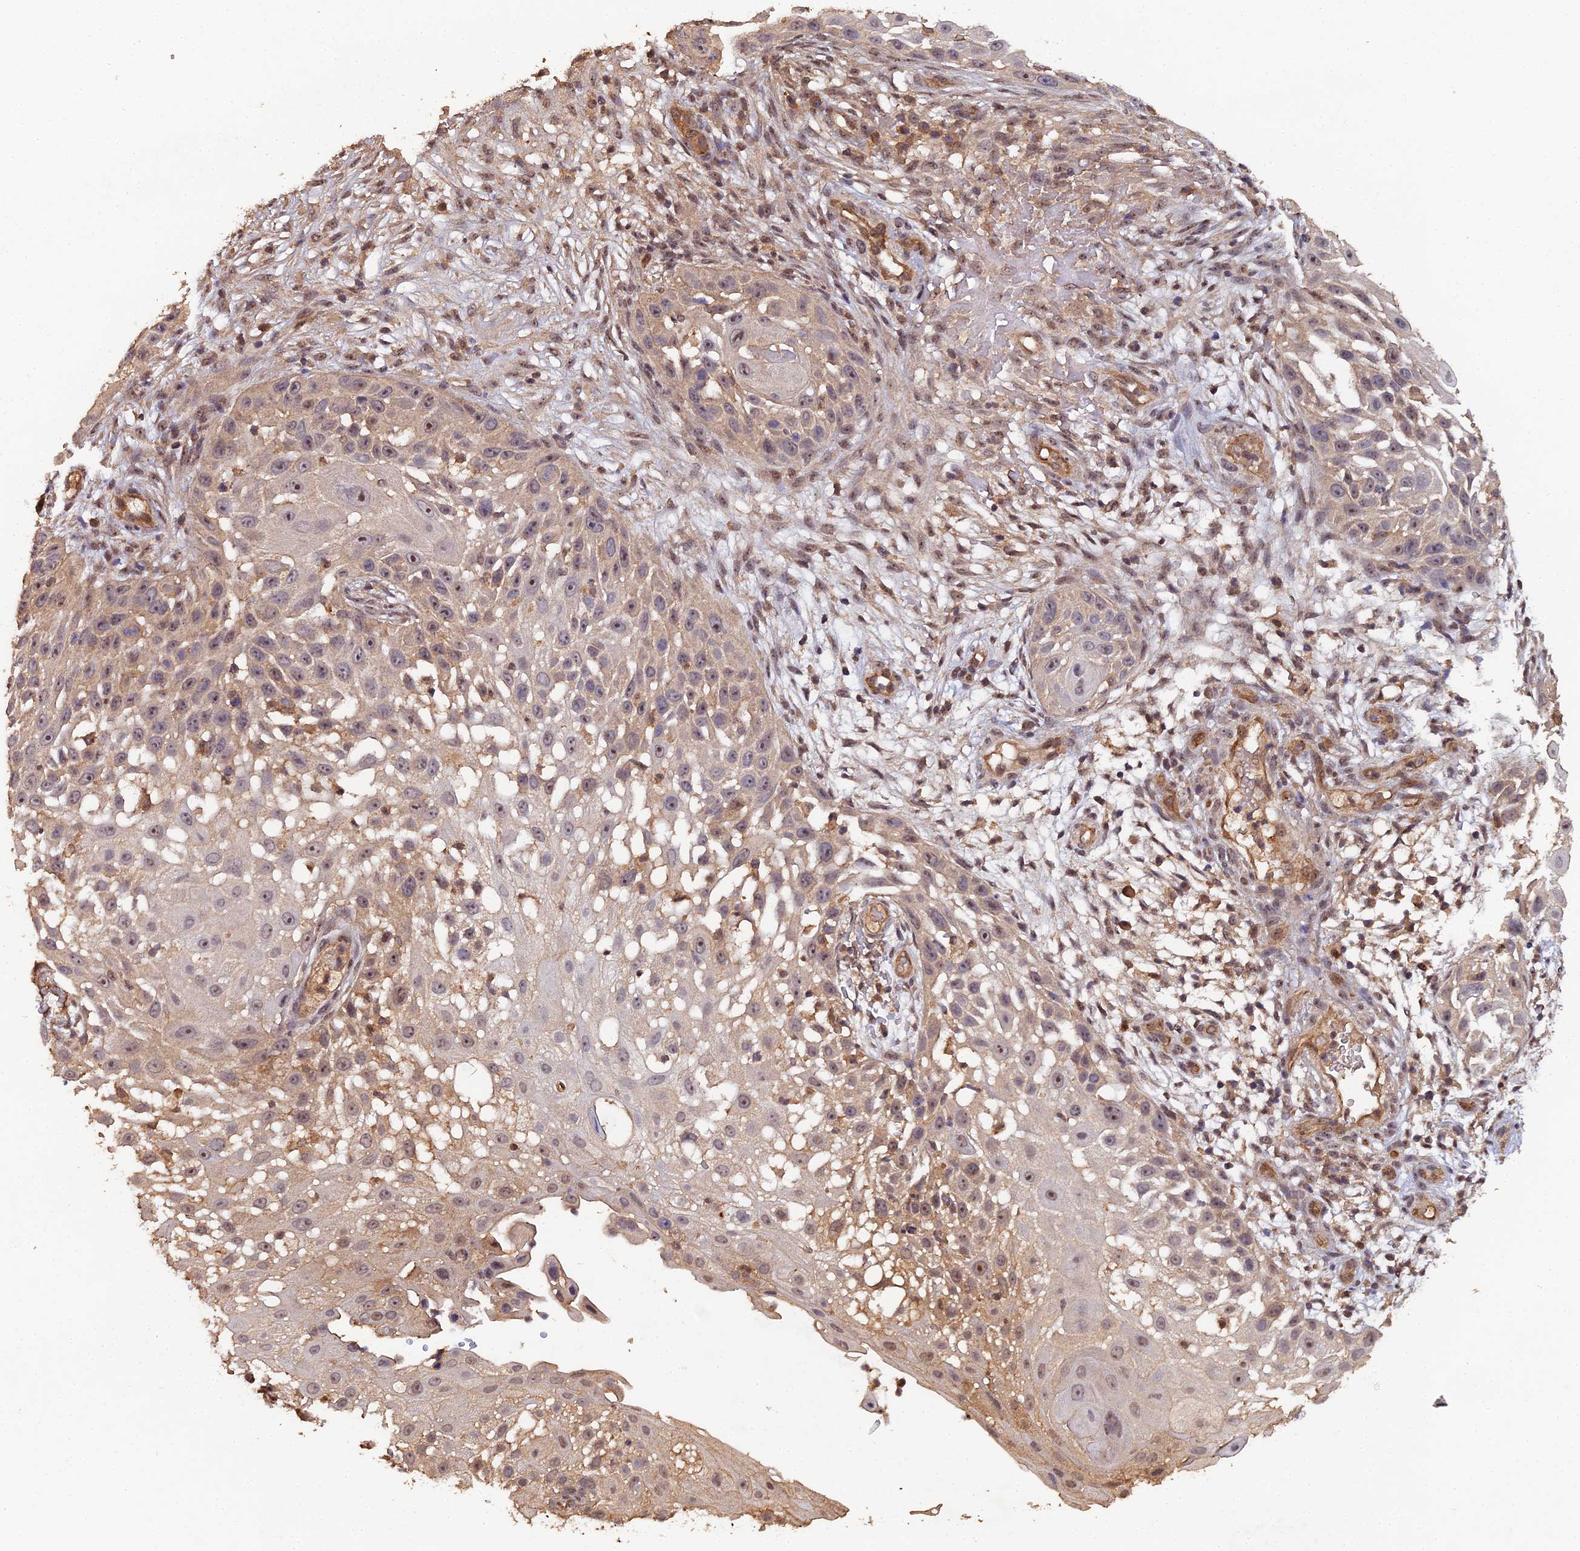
{"staining": {"intensity": "moderate", "quantity": "<25%", "location": "cytoplasmic/membranous,nuclear"}, "tissue": "skin cancer", "cell_type": "Tumor cells", "image_type": "cancer", "snomed": [{"axis": "morphology", "description": "Squamous cell carcinoma, NOS"}, {"axis": "topography", "description": "Skin"}], "caption": "Immunohistochemical staining of human skin squamous cell carcinoma exhibits moderate cytoplasmic/membranous and nuclear protein positivity in about <25% of tumor cells.", "gene": "RALGAPA2", "patient": {"sex": "female", "age": 44}}